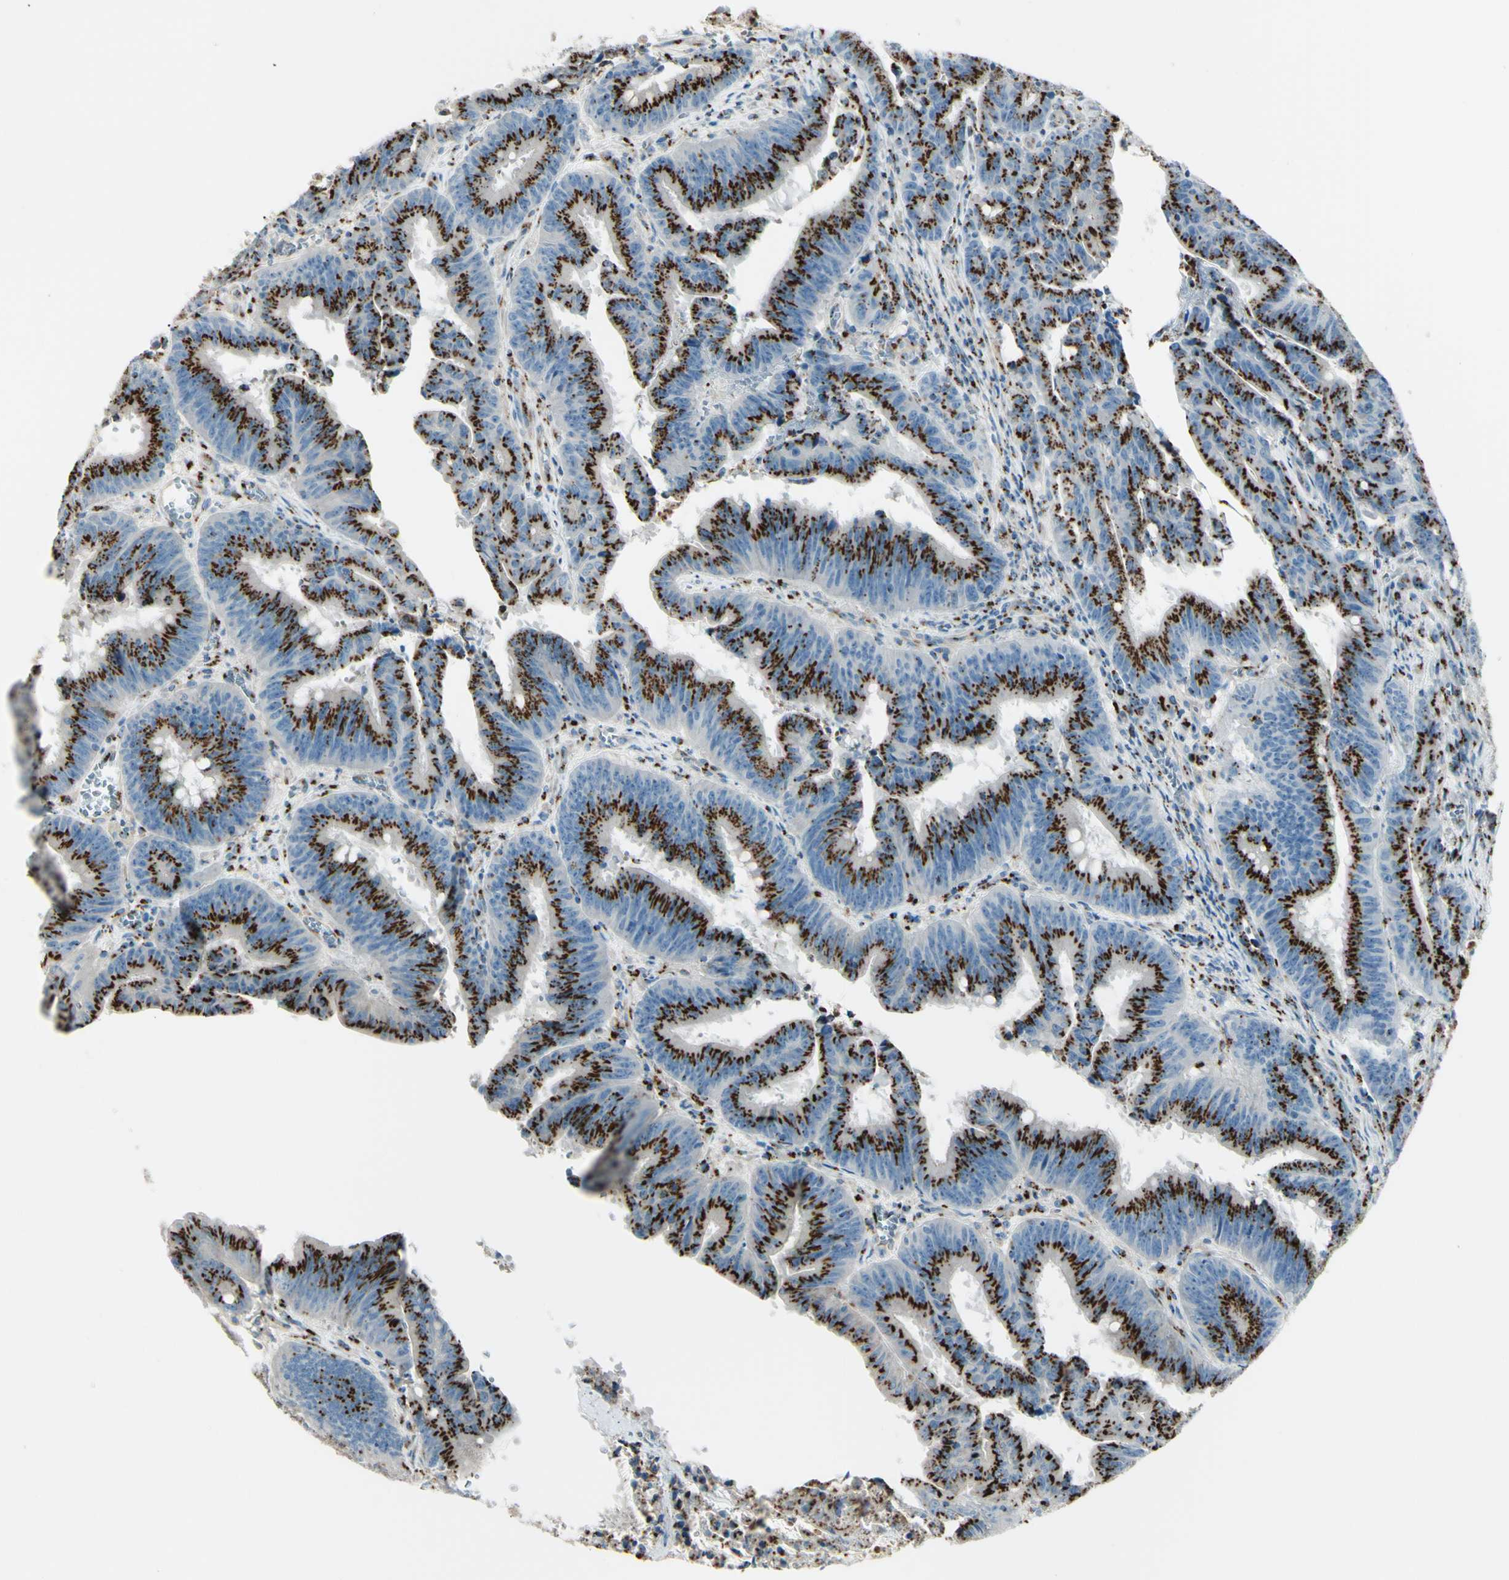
{"staining": {"intensity": "strong", "quantity": ">75%", "location": "cytoplasmic/membranous"}, "tissue": "colorectal cancer", "cell_type": "Tumor cells", "image_type": "cancer", "snomed": [{"axis": "morphology", "description": "Adenocarcinoma, NOS"}, {"axis": "topography", "description": "Colon"}], "caption": "The immunohistochemical stain shows strong cytoplasmic/membranous positivity in tumor cells of adenocarcinoma (colorectal) tissue.", "gene": "B4GALT1", "patient": {"sex": "male", "age": 45}}